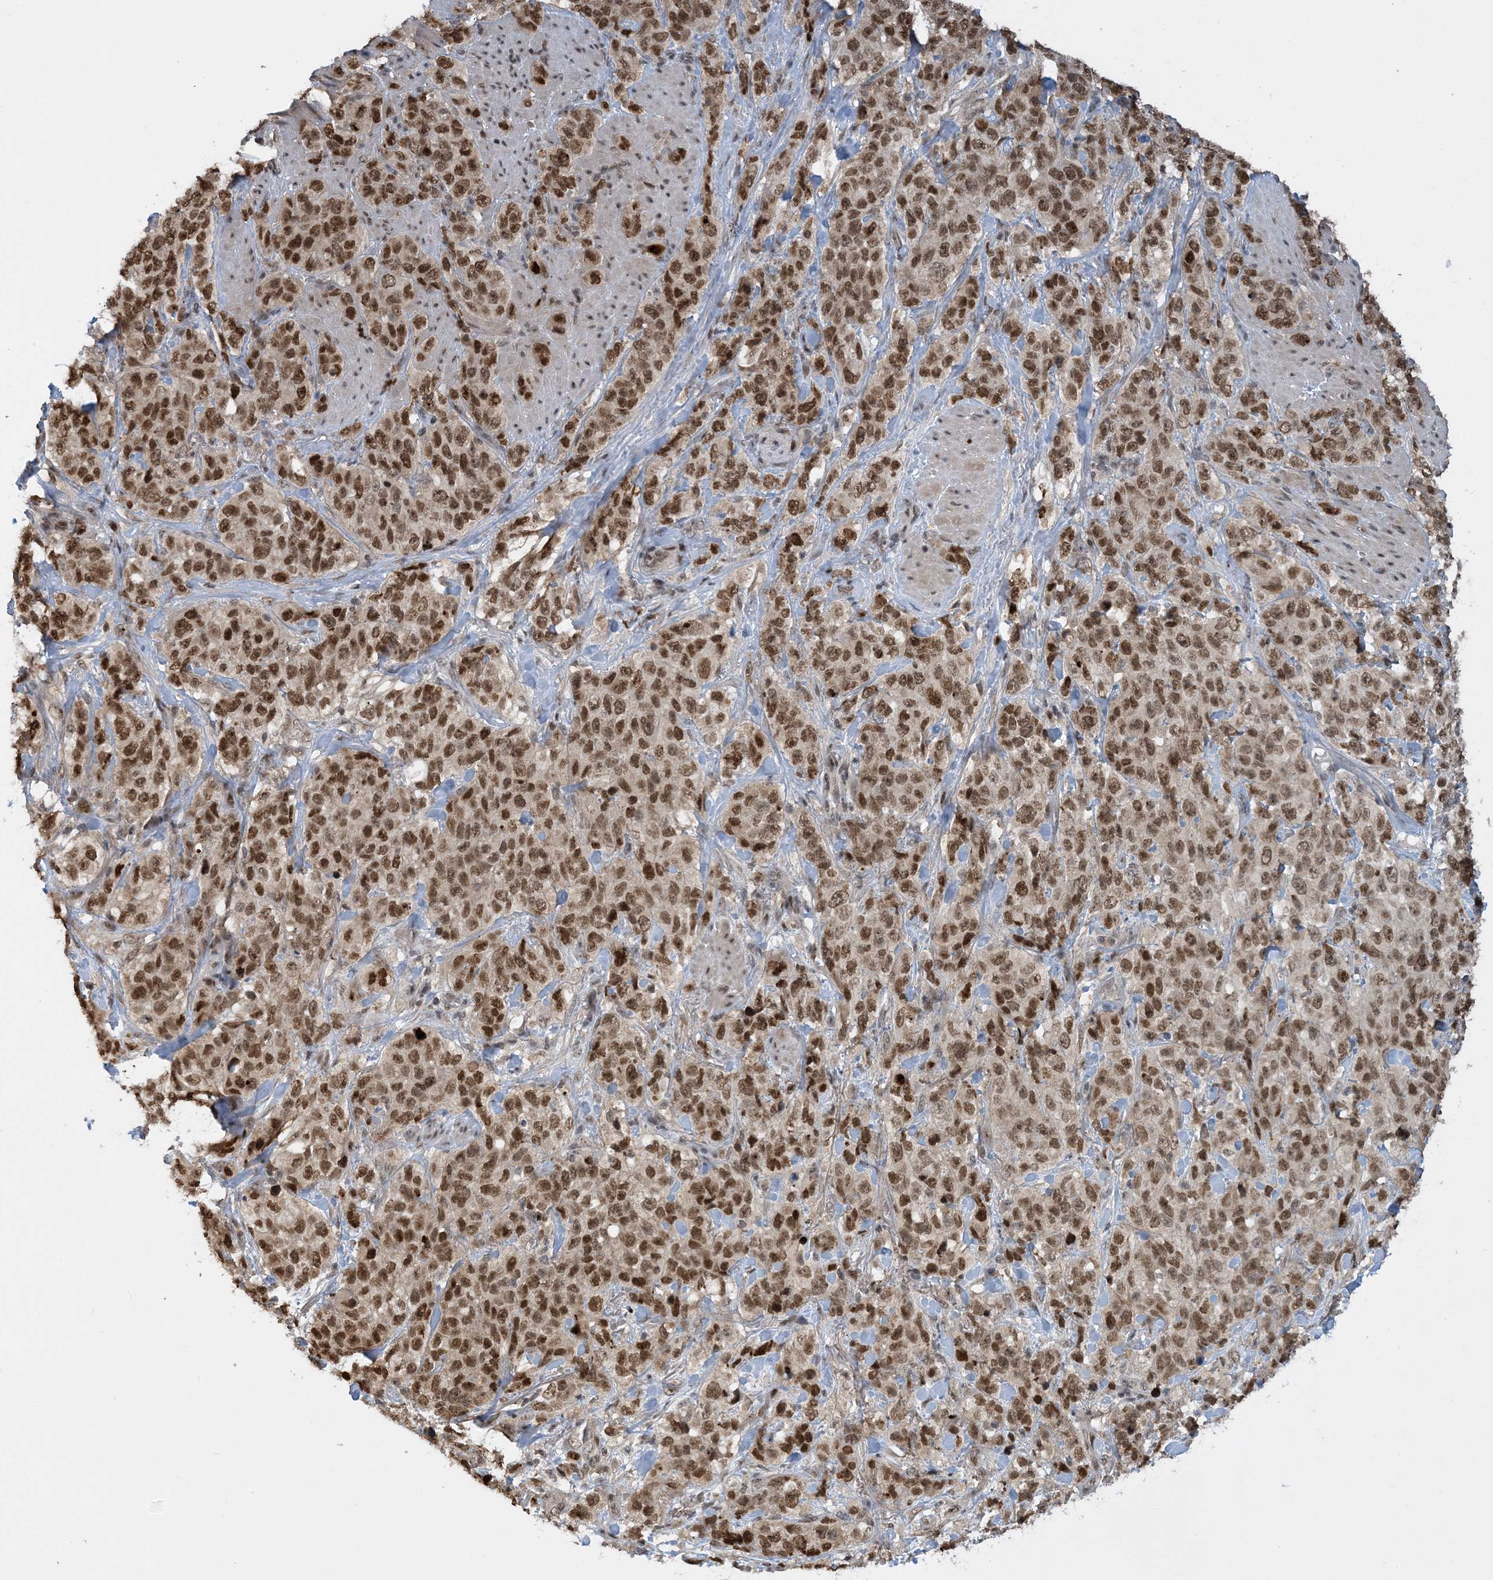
{"staining": {"intensity": "moderate", "quantity": ">75%", "location": "nuclear"}, "tissue": "stomach cancer", "cell_type": "Tumor cells", "image_type": "cancer", "snomed": [{"axis": "morphology", "description": "Adenocarcinoma, NOS"}, {"axis": "topography", "description": "Stomach"}], "caption": "An image showing moderate nuclear positivity in about >75% of tumor cells in stomach cancer, as visualized by brown immunohistochemical staining.", "gene": "ACYP2", "patient": {"sex": "male", "age": 48}}